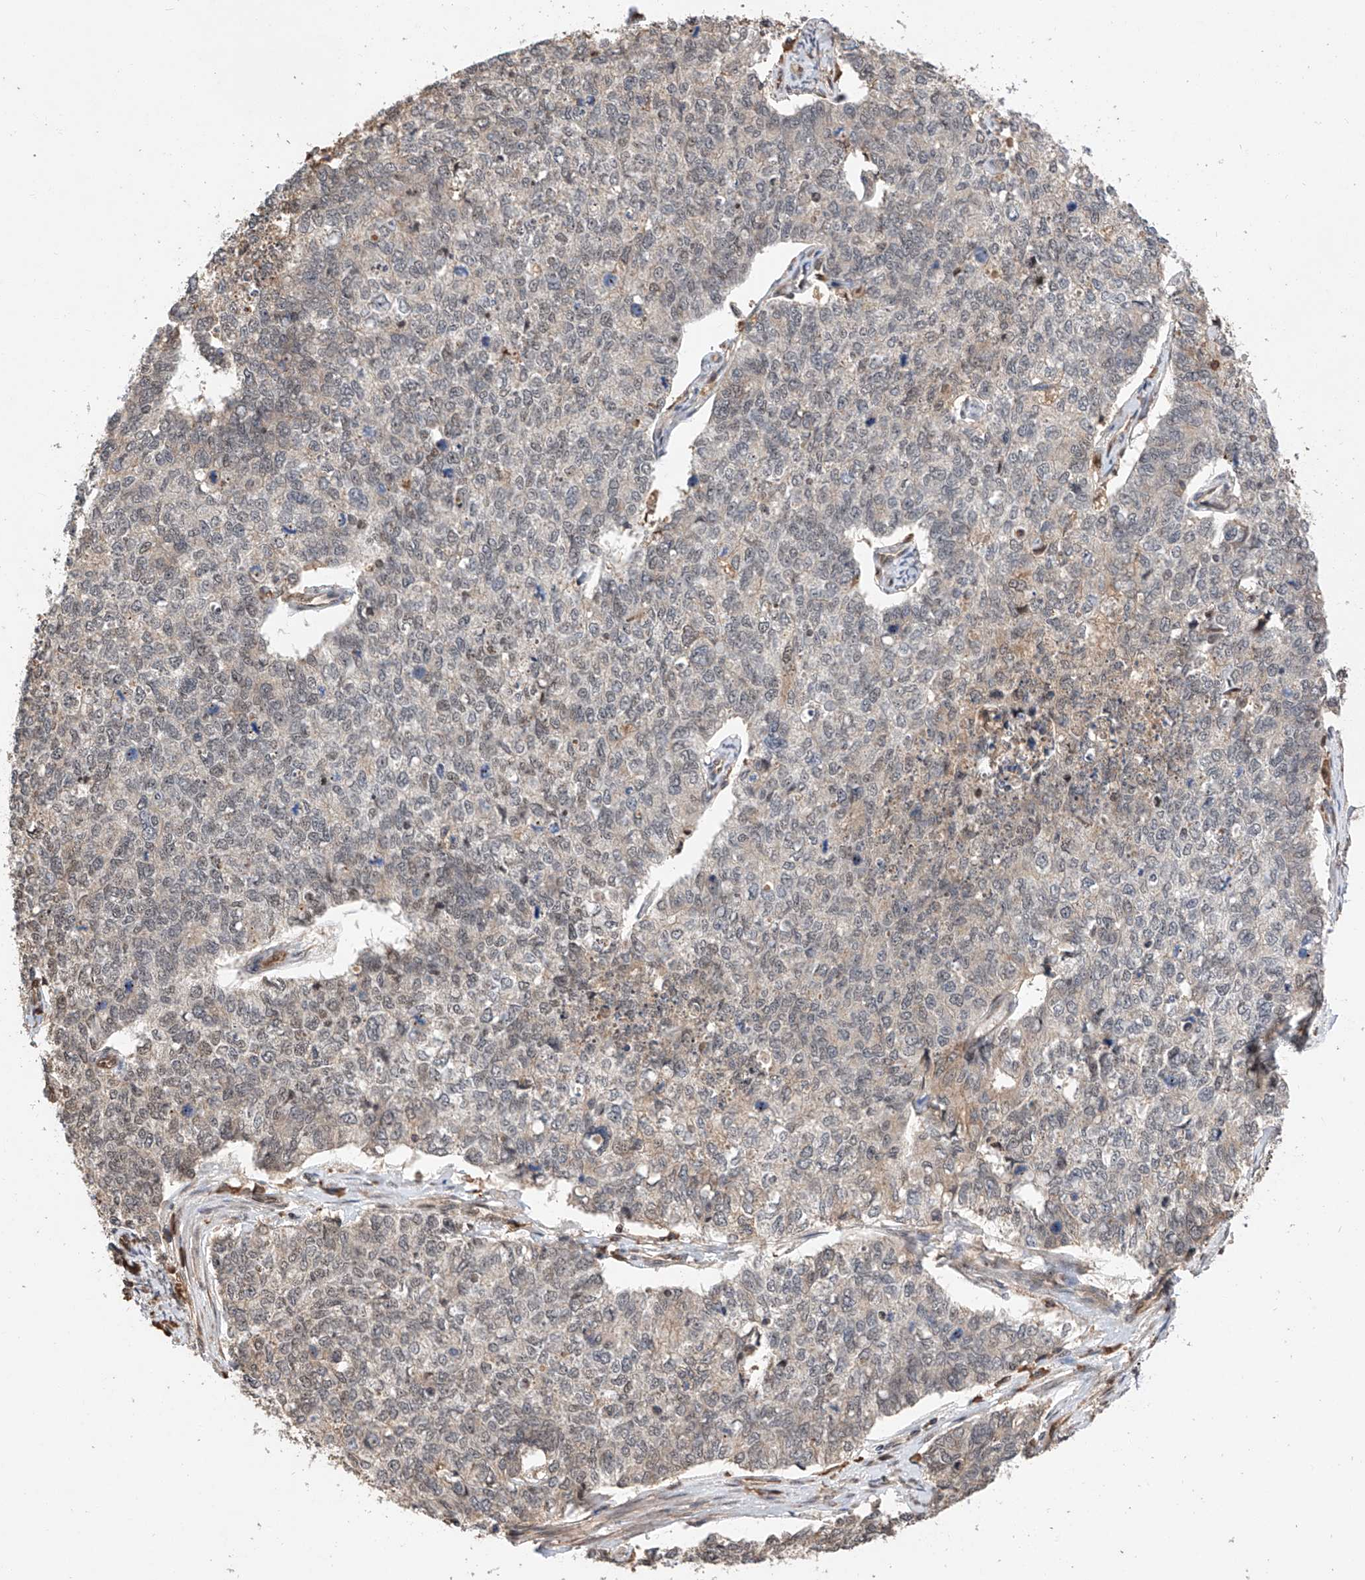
{"staining": {"intensity": "moderate", "quantity": "25%-75%", "location": "nuclear"}, "tissue": "cervical cancer", "cell_type": "Tumor cells", "image_type": "cancer", "snomed": [{"axis": "morphology", "description": "Squamous cell carcinoma, NOS"}, {"axis": "topography", "description": "Cervix"}], "caption": "There is medium levels of moderate nuclear expression in tumor cells of squamous cell carcinoma (cervical), as demonstrated by immunohistochemical staining (brown color).", "gene": "RILPL2", "patient": {"sex": "female", "age": 63}}